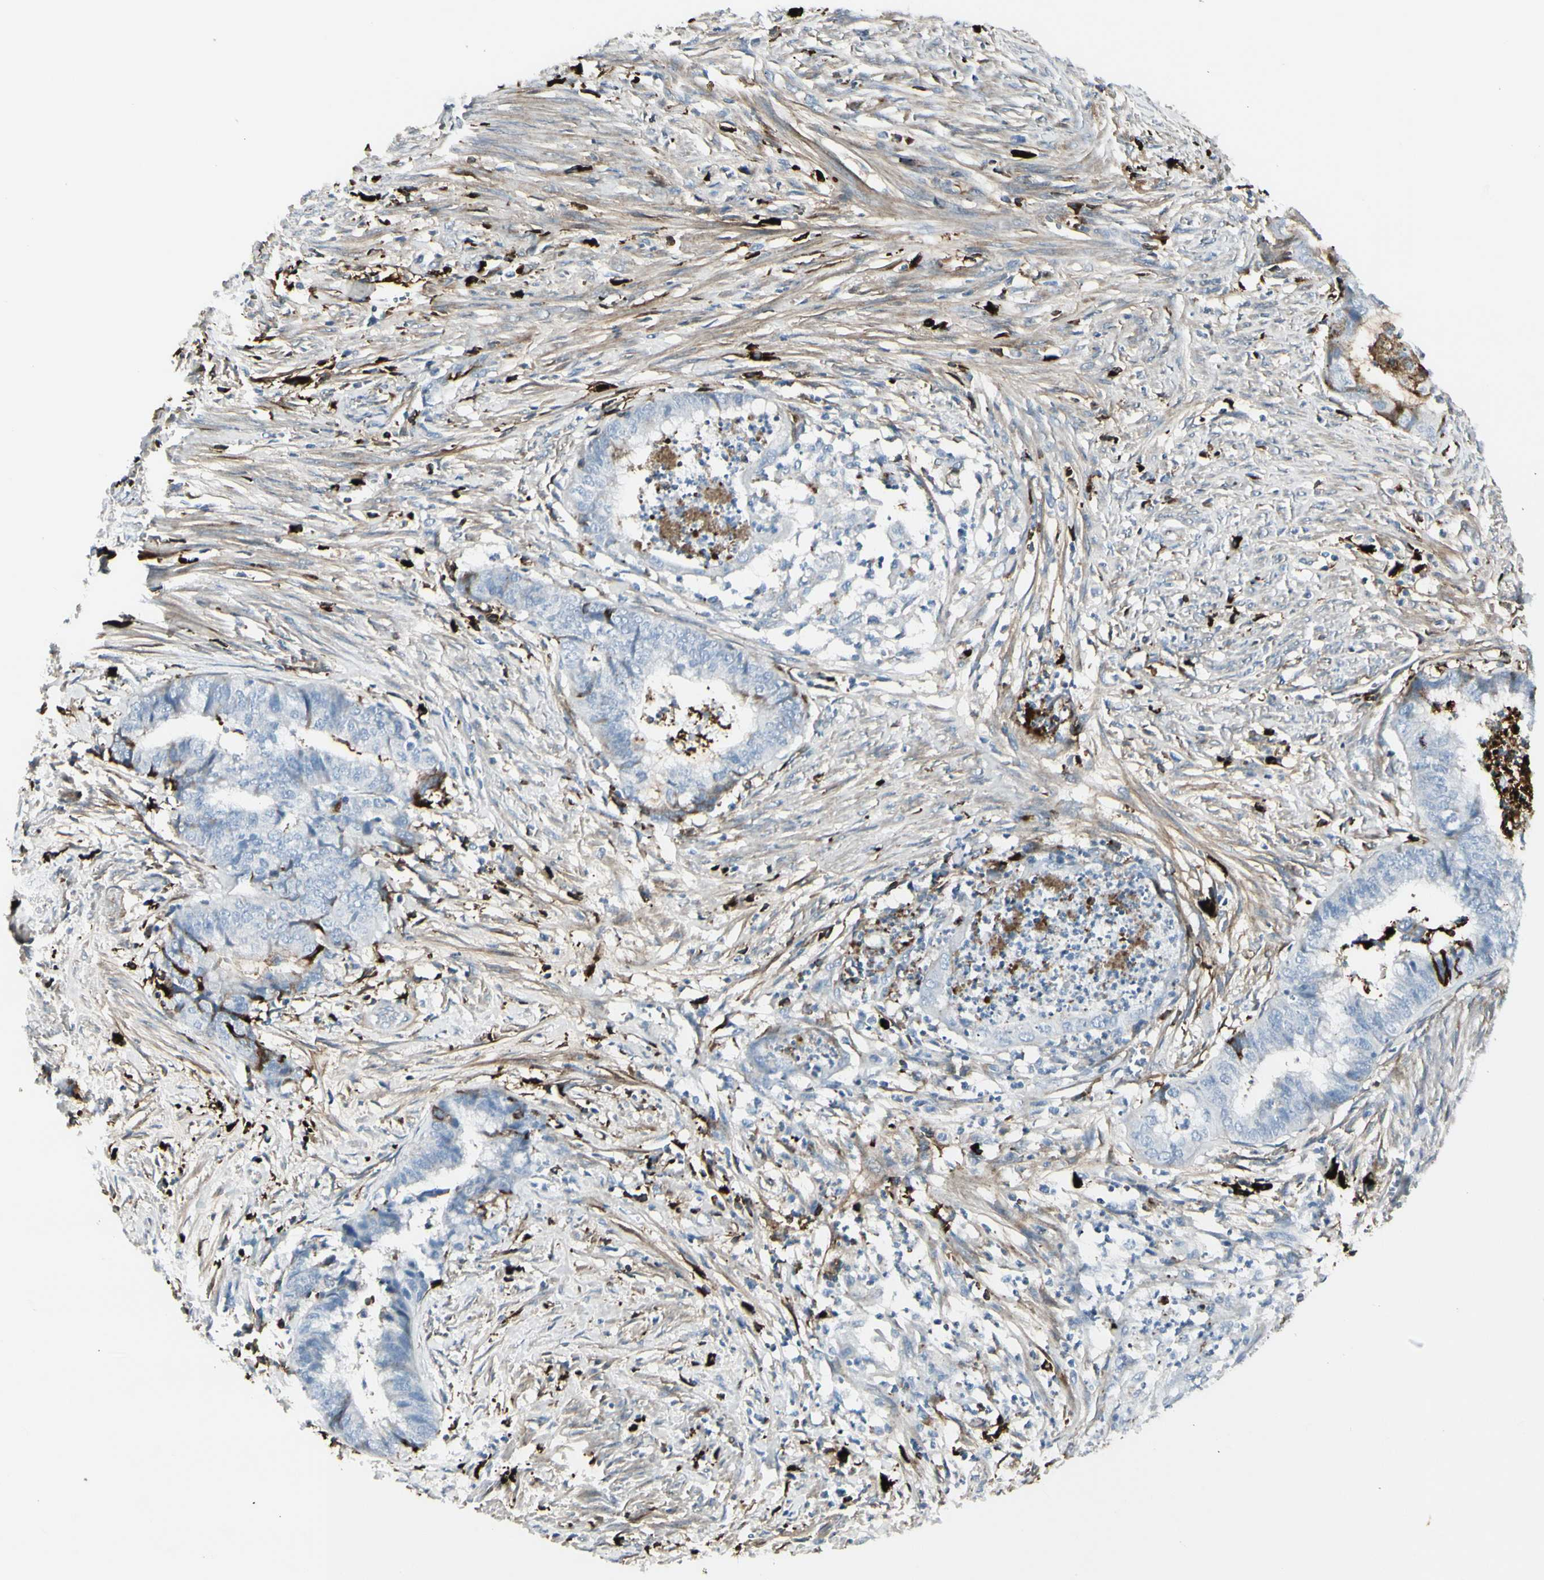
{"staining": {"intensity": "negative", "quantity": "none", "location": "none"}, "tissue": "endometrial cancer", "cell_type": "Tumor cells", "image_type": "cancer", "snomed": [{"axis": "morphology", "description": "Necrosis, NOS"}, {"axis": "morphology", "description": "Adenocarcinoma, NOS"}, {"axis": "topography", "description": "Endometrium"}], "caption": "Image shows no protein staining in tumor cells of endometrial adenocarcinoma tissue.", "gene": "IGHG1", "patient": {"sex": "female", "age": 79}}